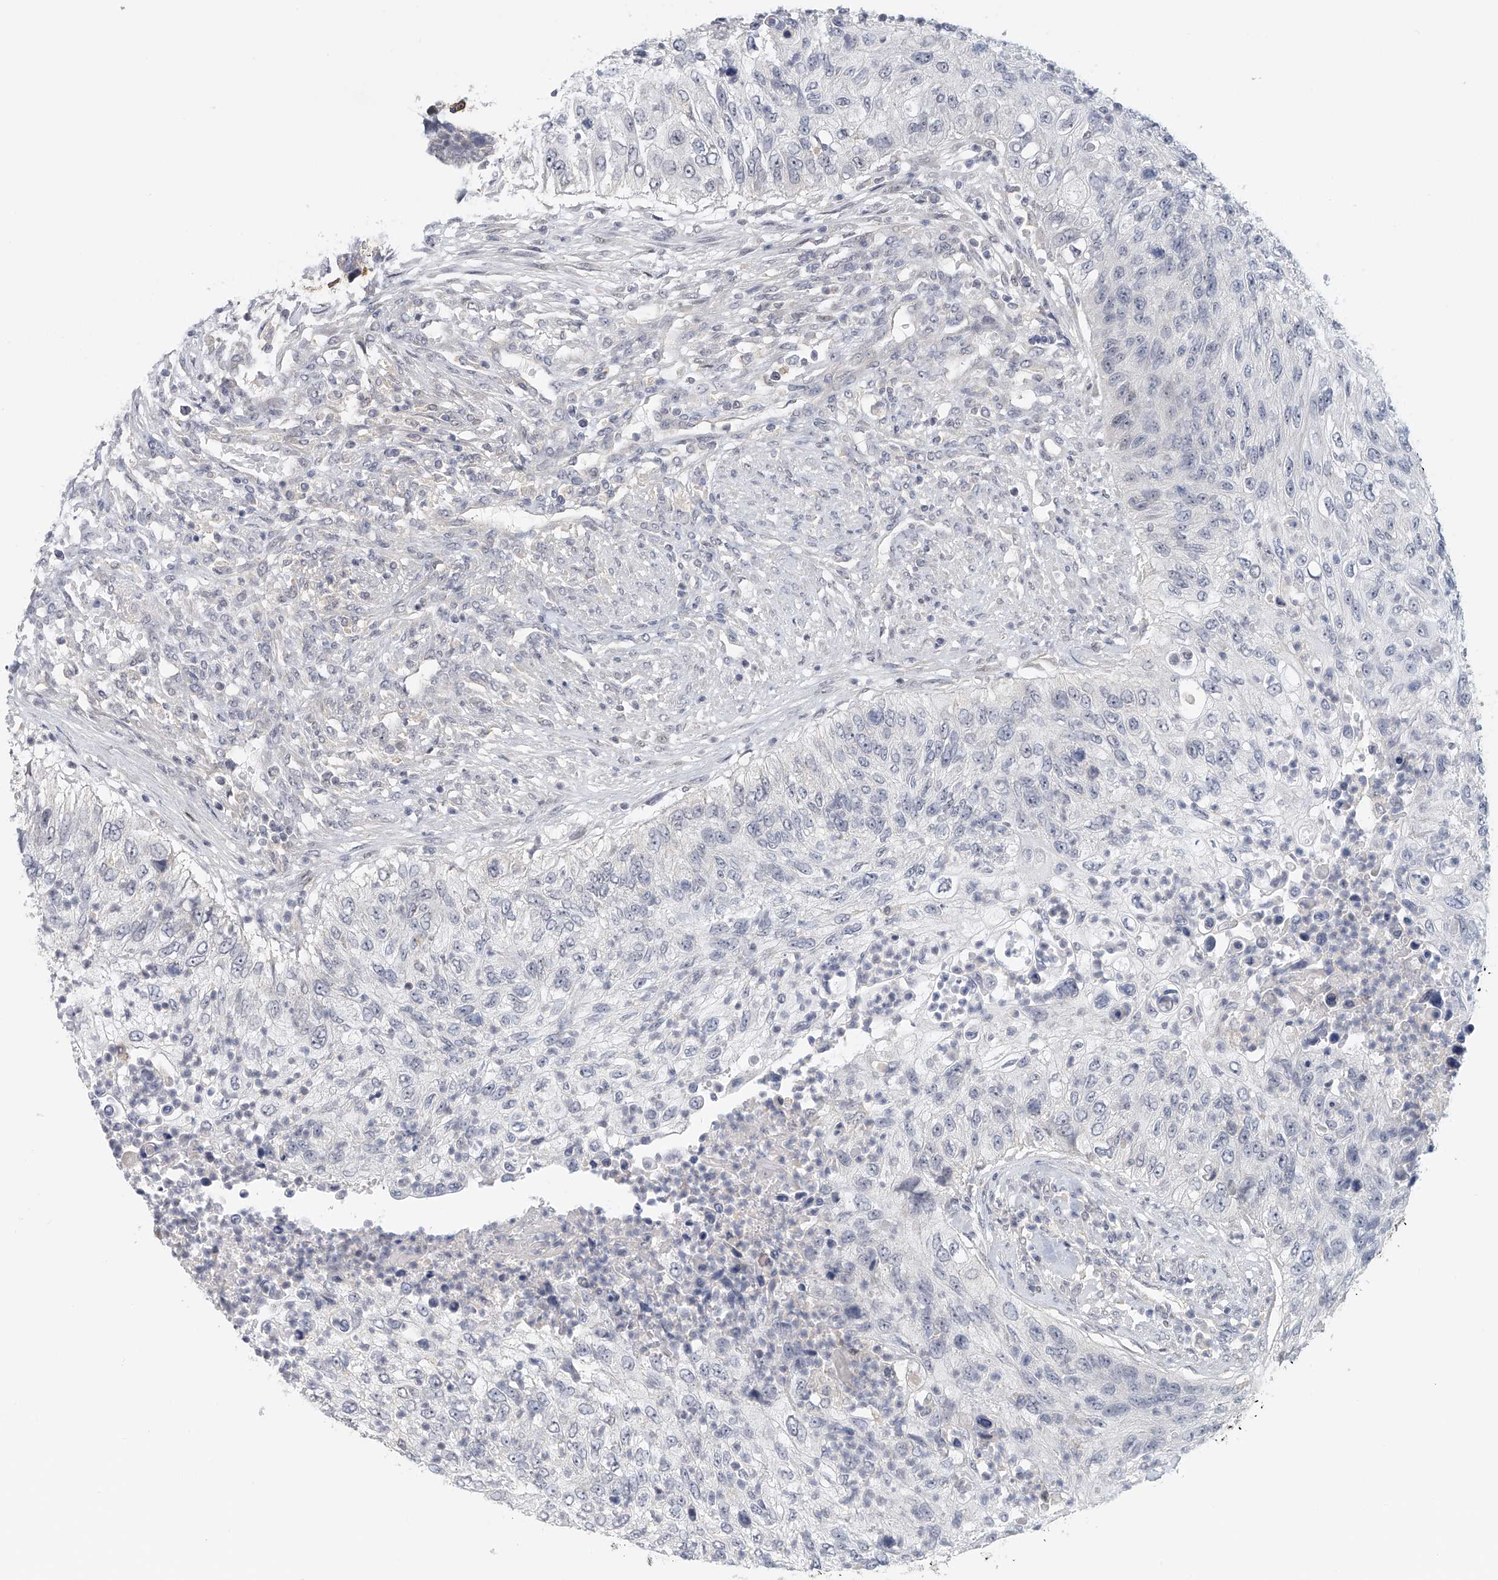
{"staining": {"intensity": "negative", "quantity": "none", "location": "none"}, "tissue": "urothelial cancer", "cell_type": "Tumor cells", "image_type": "cancer", "snomed": [{"axis": "morphology", "description": "Urothelial carcinoma, High grade"}, {"axis": "topography", "description": "Urinary bladder"}], "caption": "DAB immunohistochemical staining of human urothelial cancer demonstrates no significant expression in tumor cells.", "gene": "DDX43", "patient": {"sex": "female", "age": 60}}